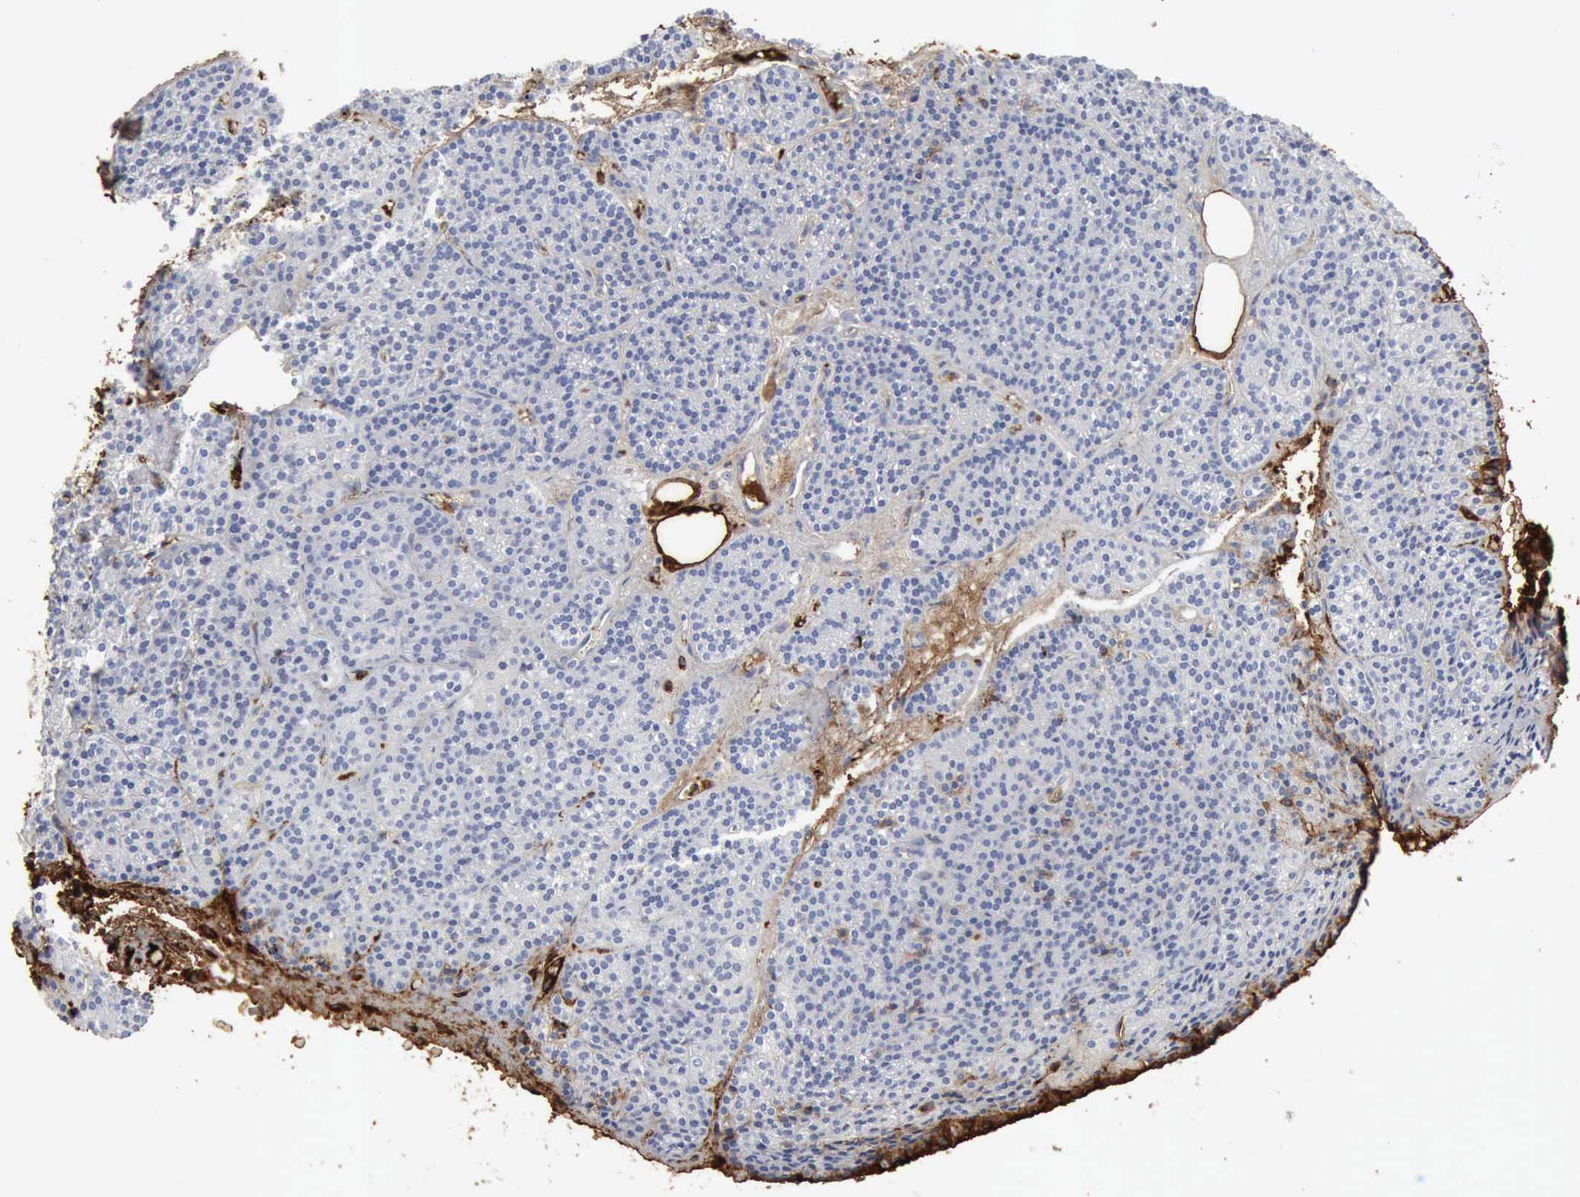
{"staining": {"intensity": "negative", "quantity": "none", "location": "none"}, "tissue": "parathyroid gland", "cell_type": "Glandular cells", "image_type": "normal", "snomed": [{"axis": "morphology", "description": "Normal tissue, NOS"}, {"axis": "topography", "description": "Parathyroid gland"}], "caption": "The micrograph reveals no staining of glandular cells in normal parathyroid gland.", "gene": "C4BPA", "patient": {"sex": "male", "age": 57}}